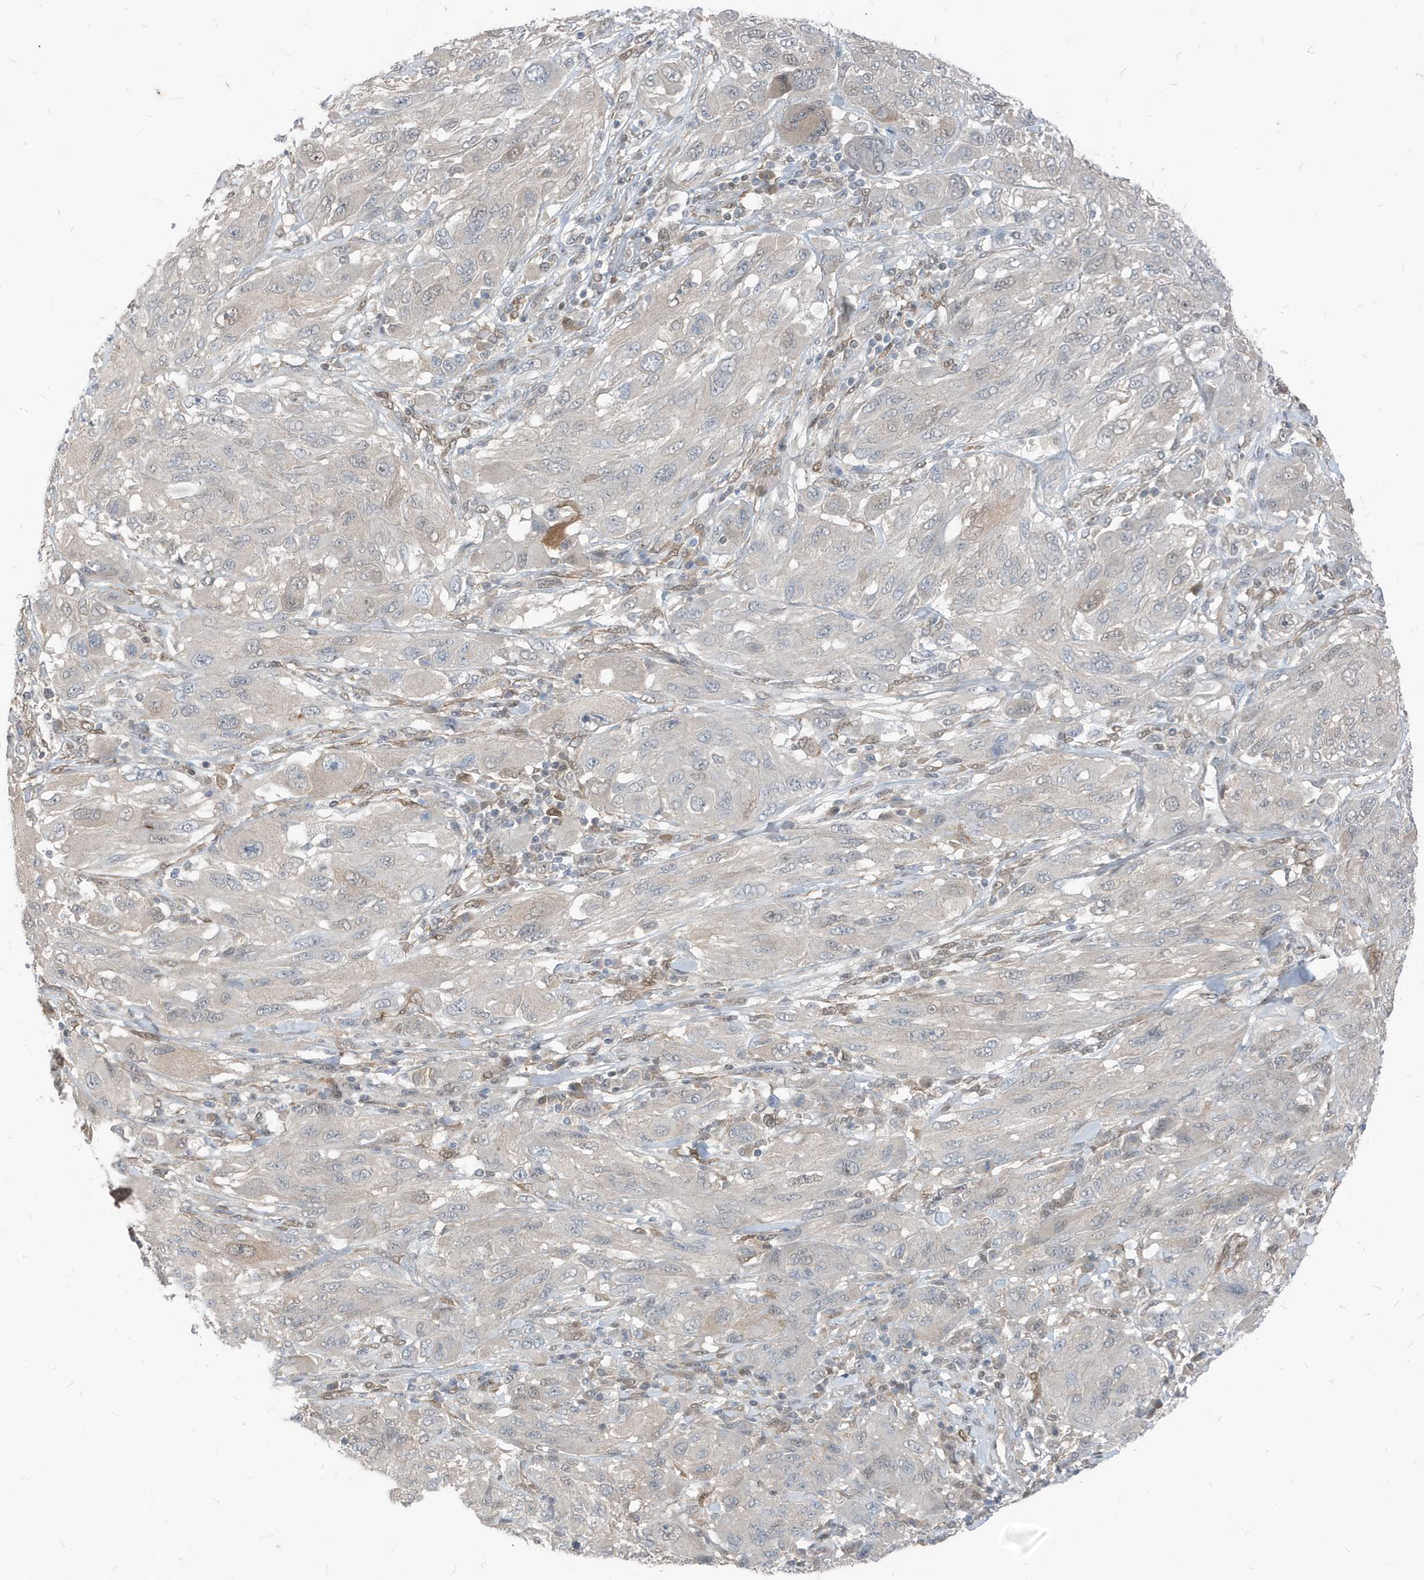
{"staining": {"intensity": "negative", "quantity": "none", "location": "none"}, "tissue": "melanoma", "cell_type": "Tumor cells", "image_type": "cancer", "snomed": [{"axis": "morphology", "description": "Malignant melanoma, NOS"}, {"axis": "topography", "description": "Skin"}], "caption": "DAB immunohistochemical staining of malignant melanoma shows no significant expression in tumor cells.", "gene": "NCOA7", "patient": {"sex": "female", "age": 91}}